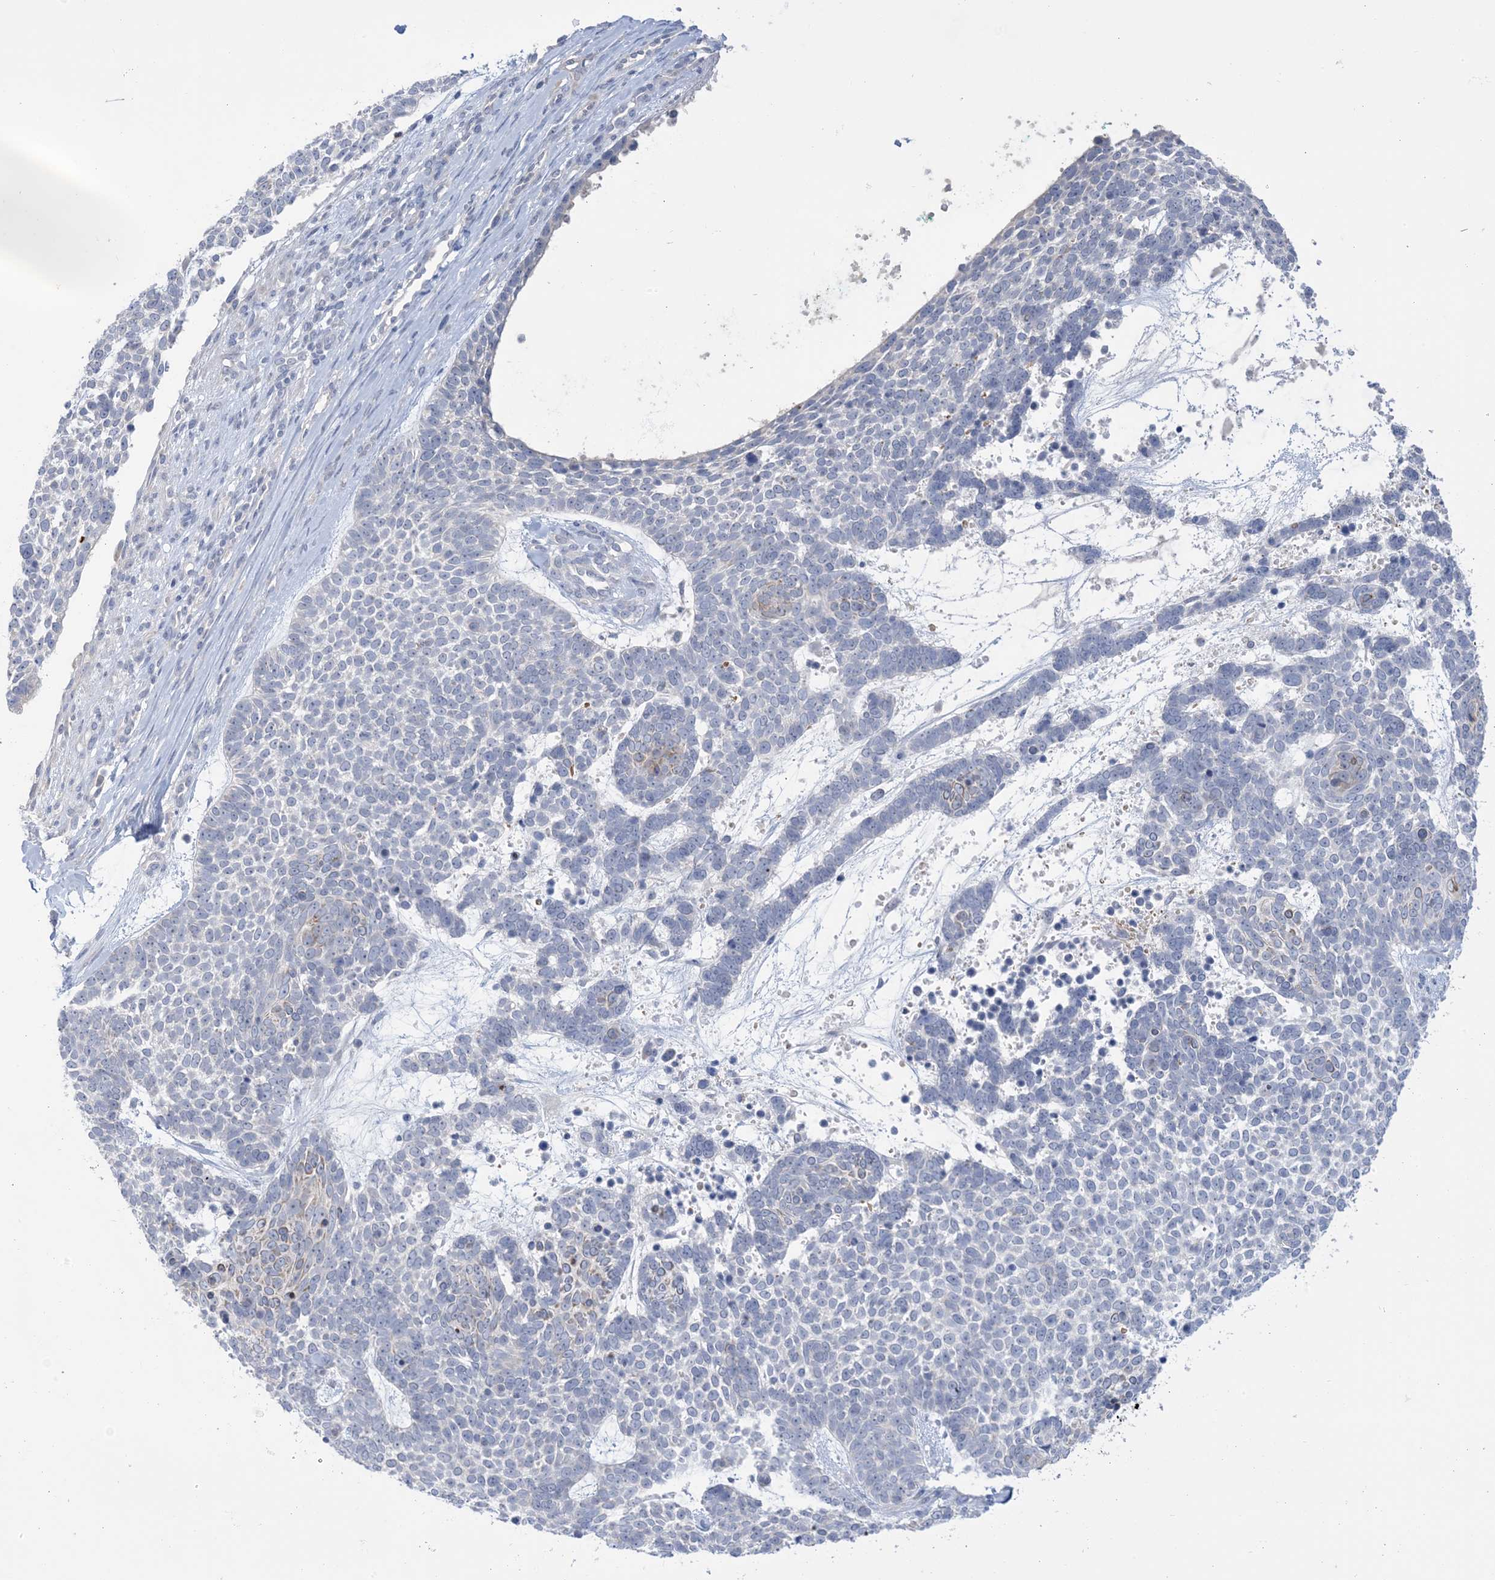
{"staining": {"intensity": "negative", "quantity": "none", "location": "none"}, "tissue": "skin cancer", "cell_type": "Tumor cells", "image_type": "cancer", "snomed": [{"axis": "morphology", "description": "Basal cell carcinoma"}, {"axis": "topography", "description": "Skin"}], "caption": "An immunohistochemistry (IHC) photomicrograph of skin cancer is shown. There is no staining in tumor cells of skin cancer.", "gene": "TTYH1", "patient": {"sex": "female", "age": 81}}